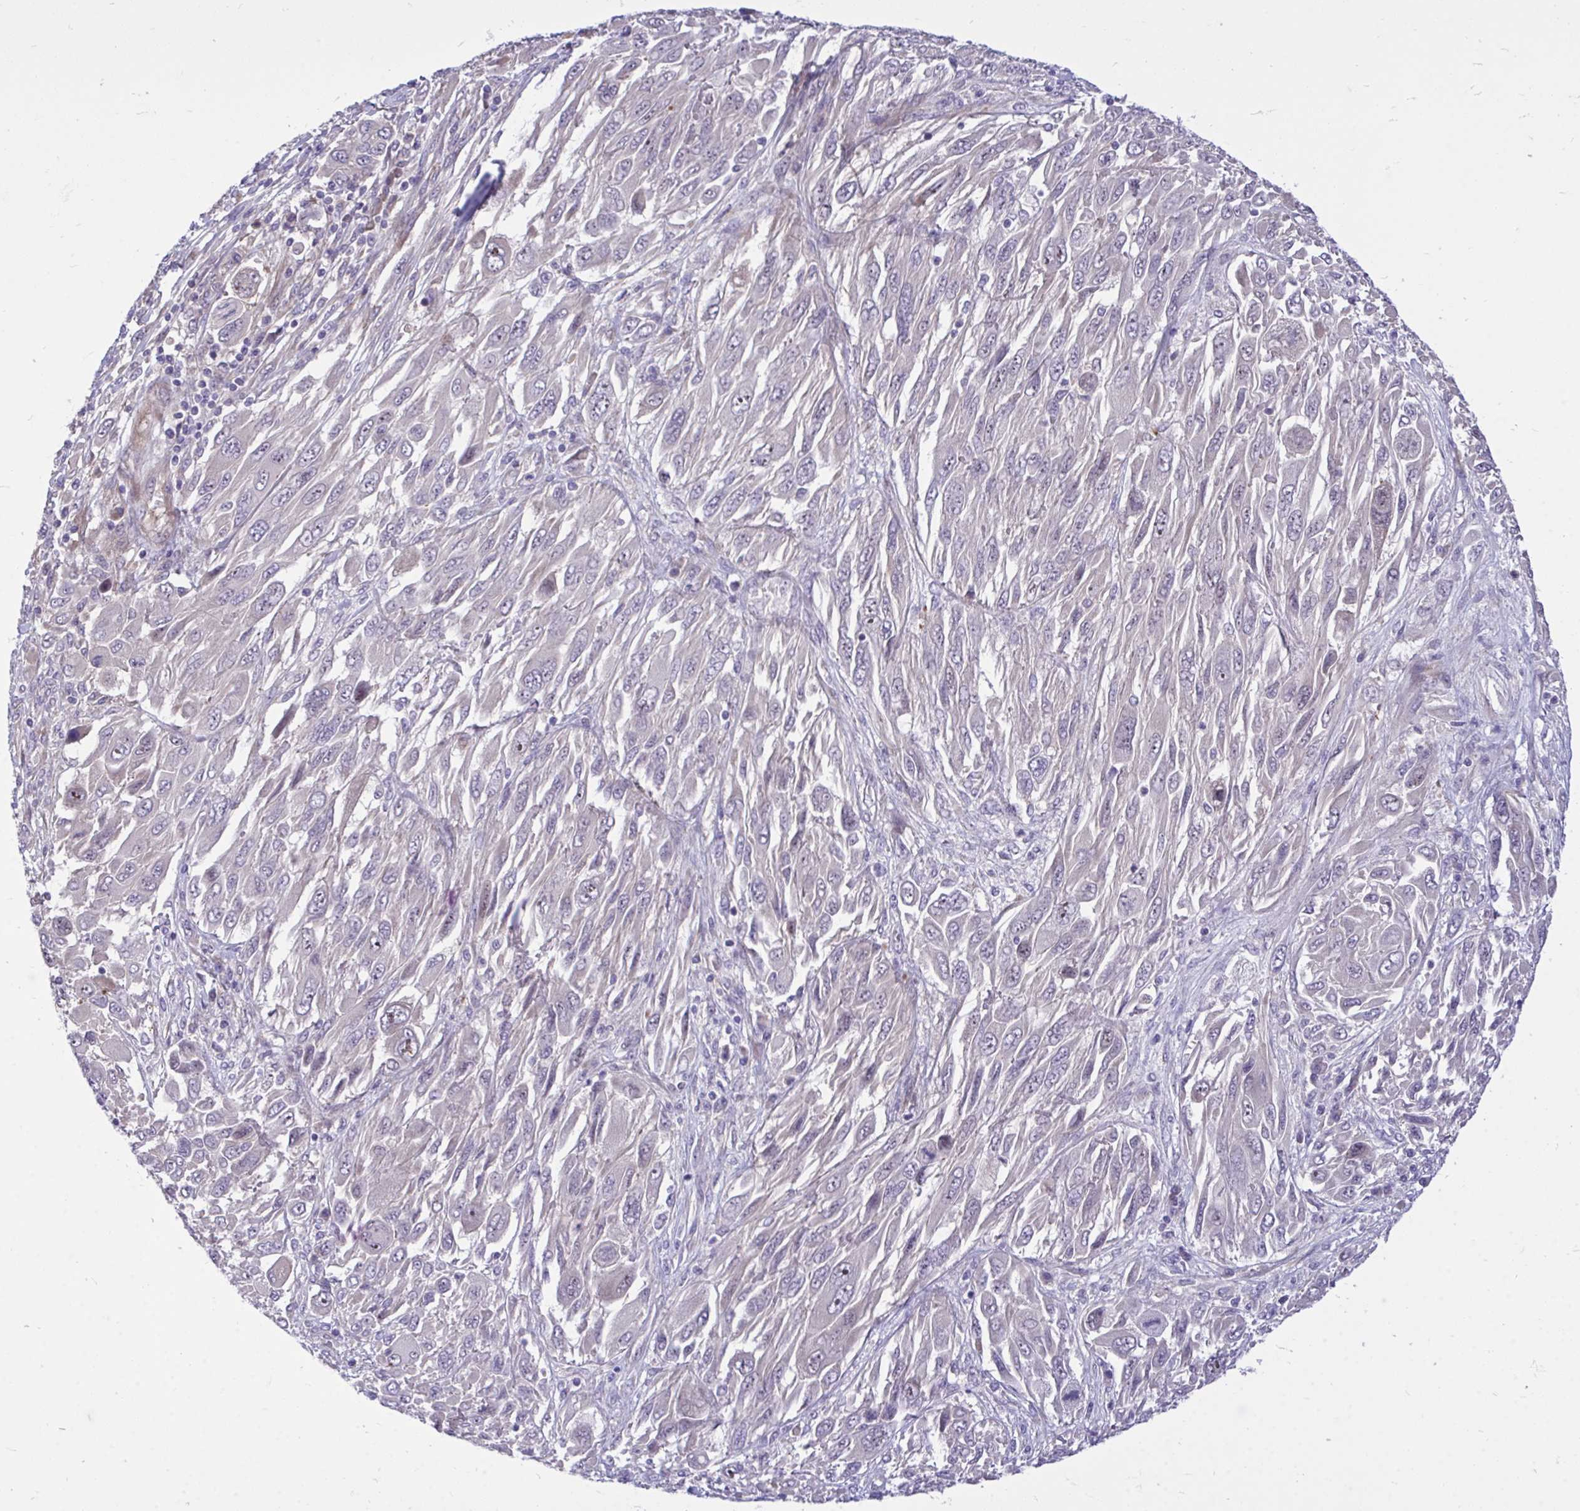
{"staining": {"intensity": "negative", "quantity": "none", "location": "none"}, "tissue": "melanoma", "cell_type": "Tumor cells", "image_type": "cancer", "snomed": [{"axis": "morphology", "description": "Malignant melanoma, NOS"}, {"axis": "topography", "description": "Skin"}], "caption": "DAB (3,3'-diaminobenzidine) immunohistochemical staining of melanoma reveals no significant expression in tumor cells.", "gene": "HMBOX1", "patient": {"sex": "female", "age": 91}}